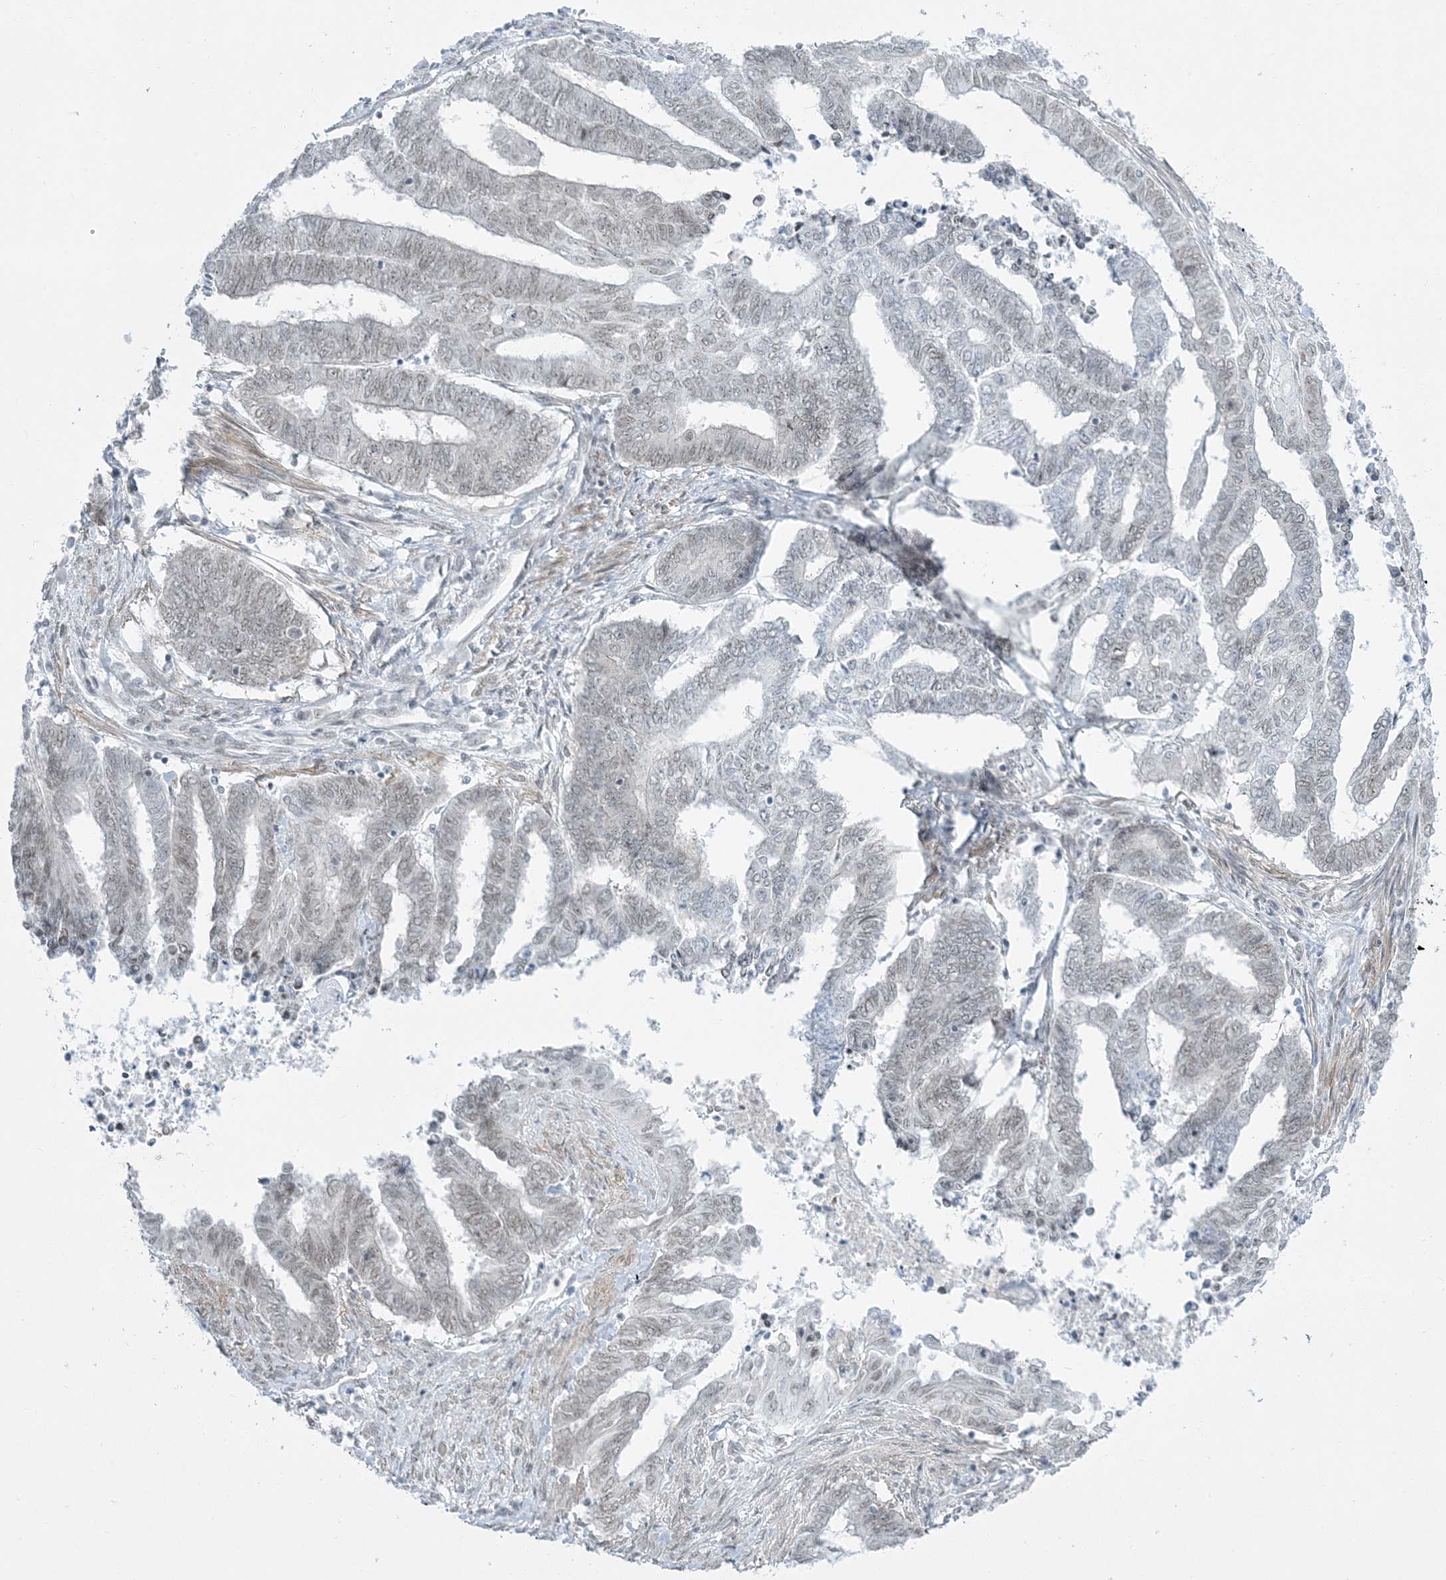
{"staining": {"intensity": "negative", "quantity": "none", "location": "none"}, "tissue": "endometrial cancer", "cell_type": "Tumor cells", "image_type": "cancer", "snomed": [{"axis": "morphology", "description": "Adenocarcinoma, NOS"}, {"axis": "topography", "description": "Uterus"}, {"axis": "topography", "description": "Endometrium"}], "caption": "Image shows no protein staining in tumor cells of endometrial cancer (adenocarcinoma) tissue. (DAB immunohistochemistry visualized using brightfield microscopy, high magnification).", "gene": "ZNF787", "patient": {"sex": "female", "age": 70}}